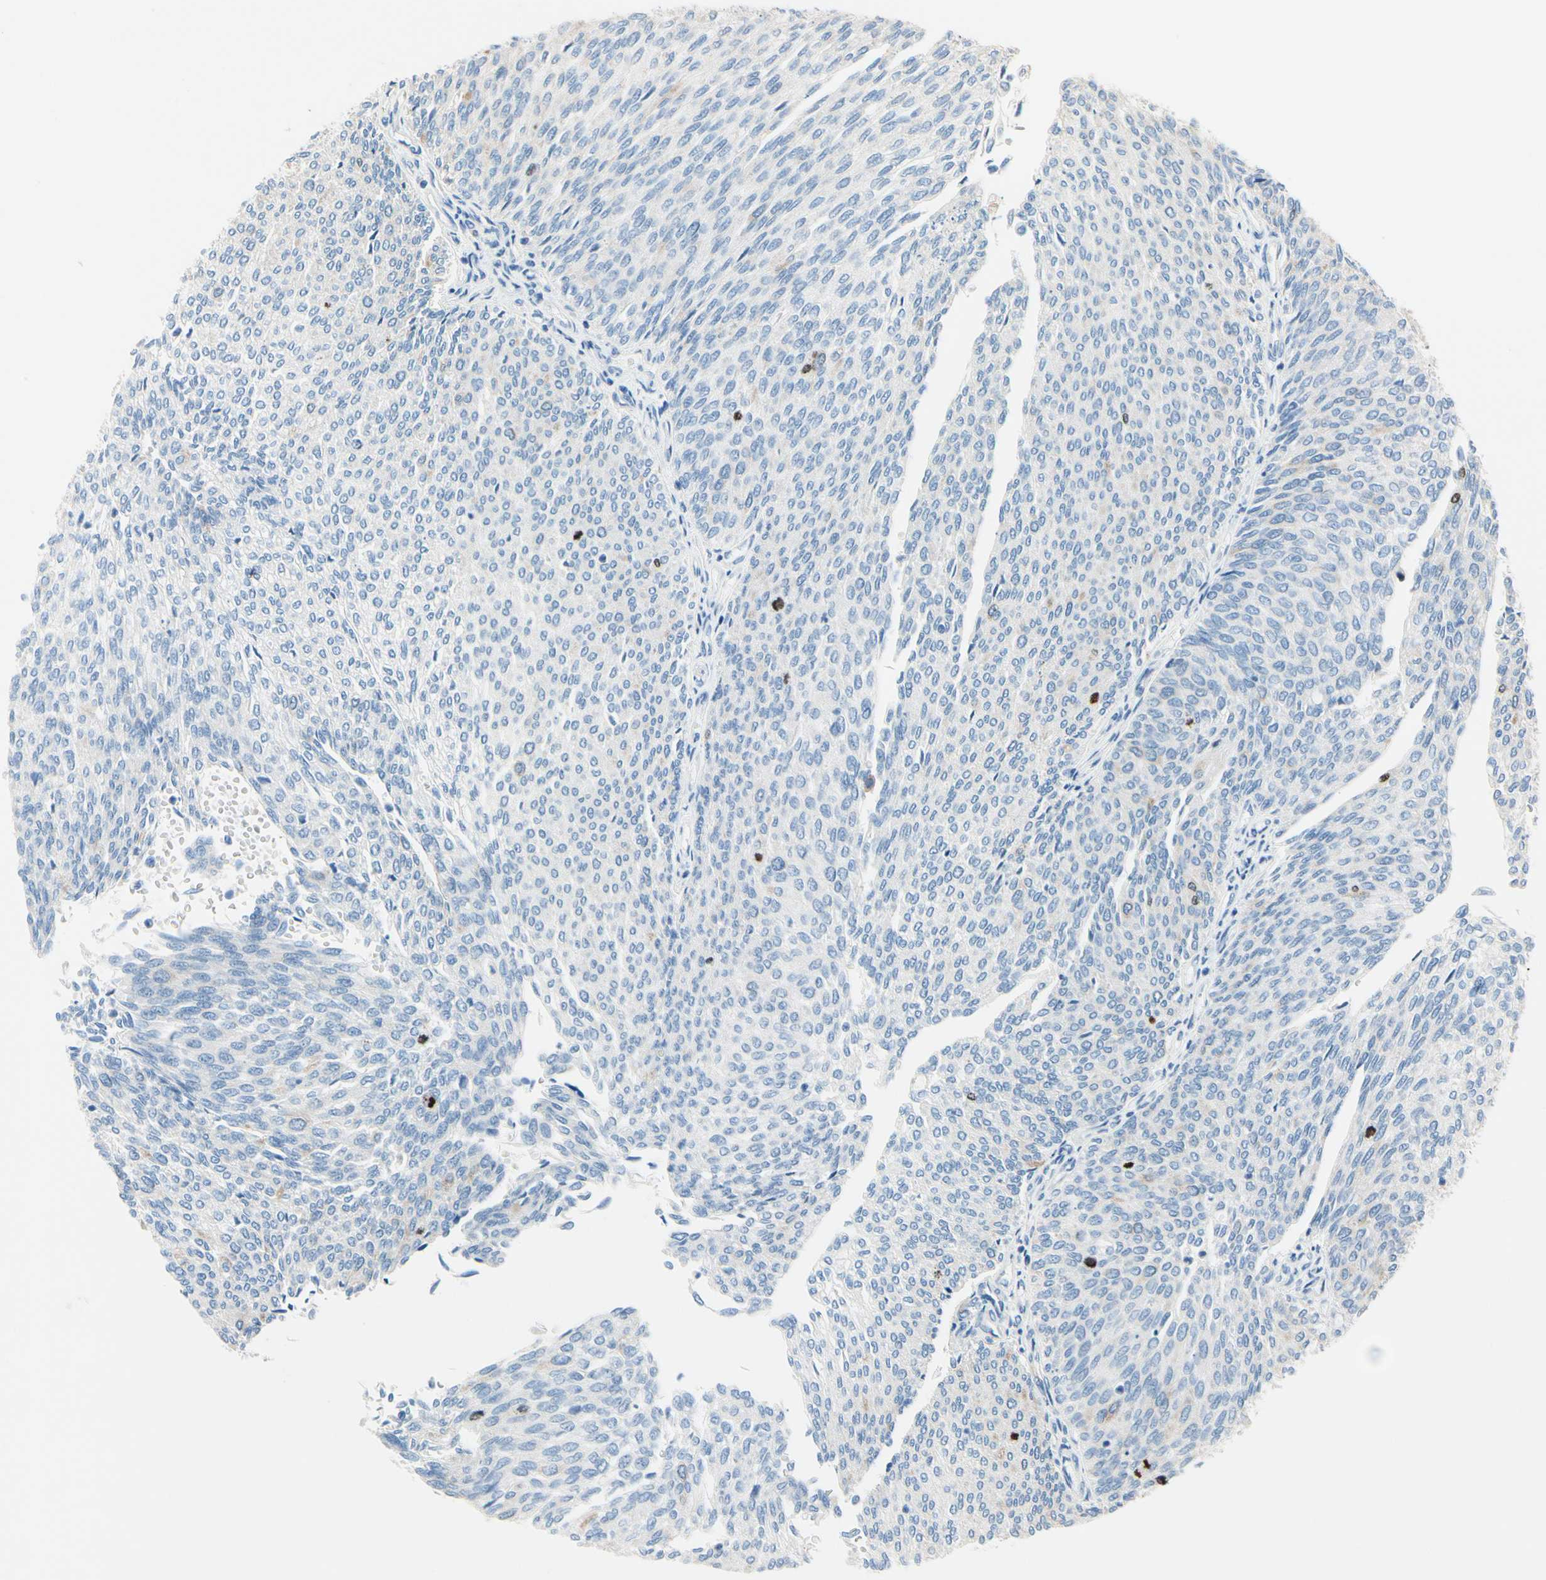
{"staining": {"intensity": "negative", "quantity": "none", "location": "none"}, "tissue": "urothelial cancer", "cell_type": "Tumor cells", "image_type": "cancer", "snomed": [{"axis": "morphology", "description": "Urothelial carcinoma, Low grade"}, {"axis": "topography", "description": "Urinary bladder"}], "caption": "Immunohistochemistry (IHC) photomicrograph of neoplastic tissue: urothelial cancer stained with DAB exhibits no significant protein positivity in tumor cells.", "gene": "CKAP2", "patient": {"sex": "female", "age": 79}}